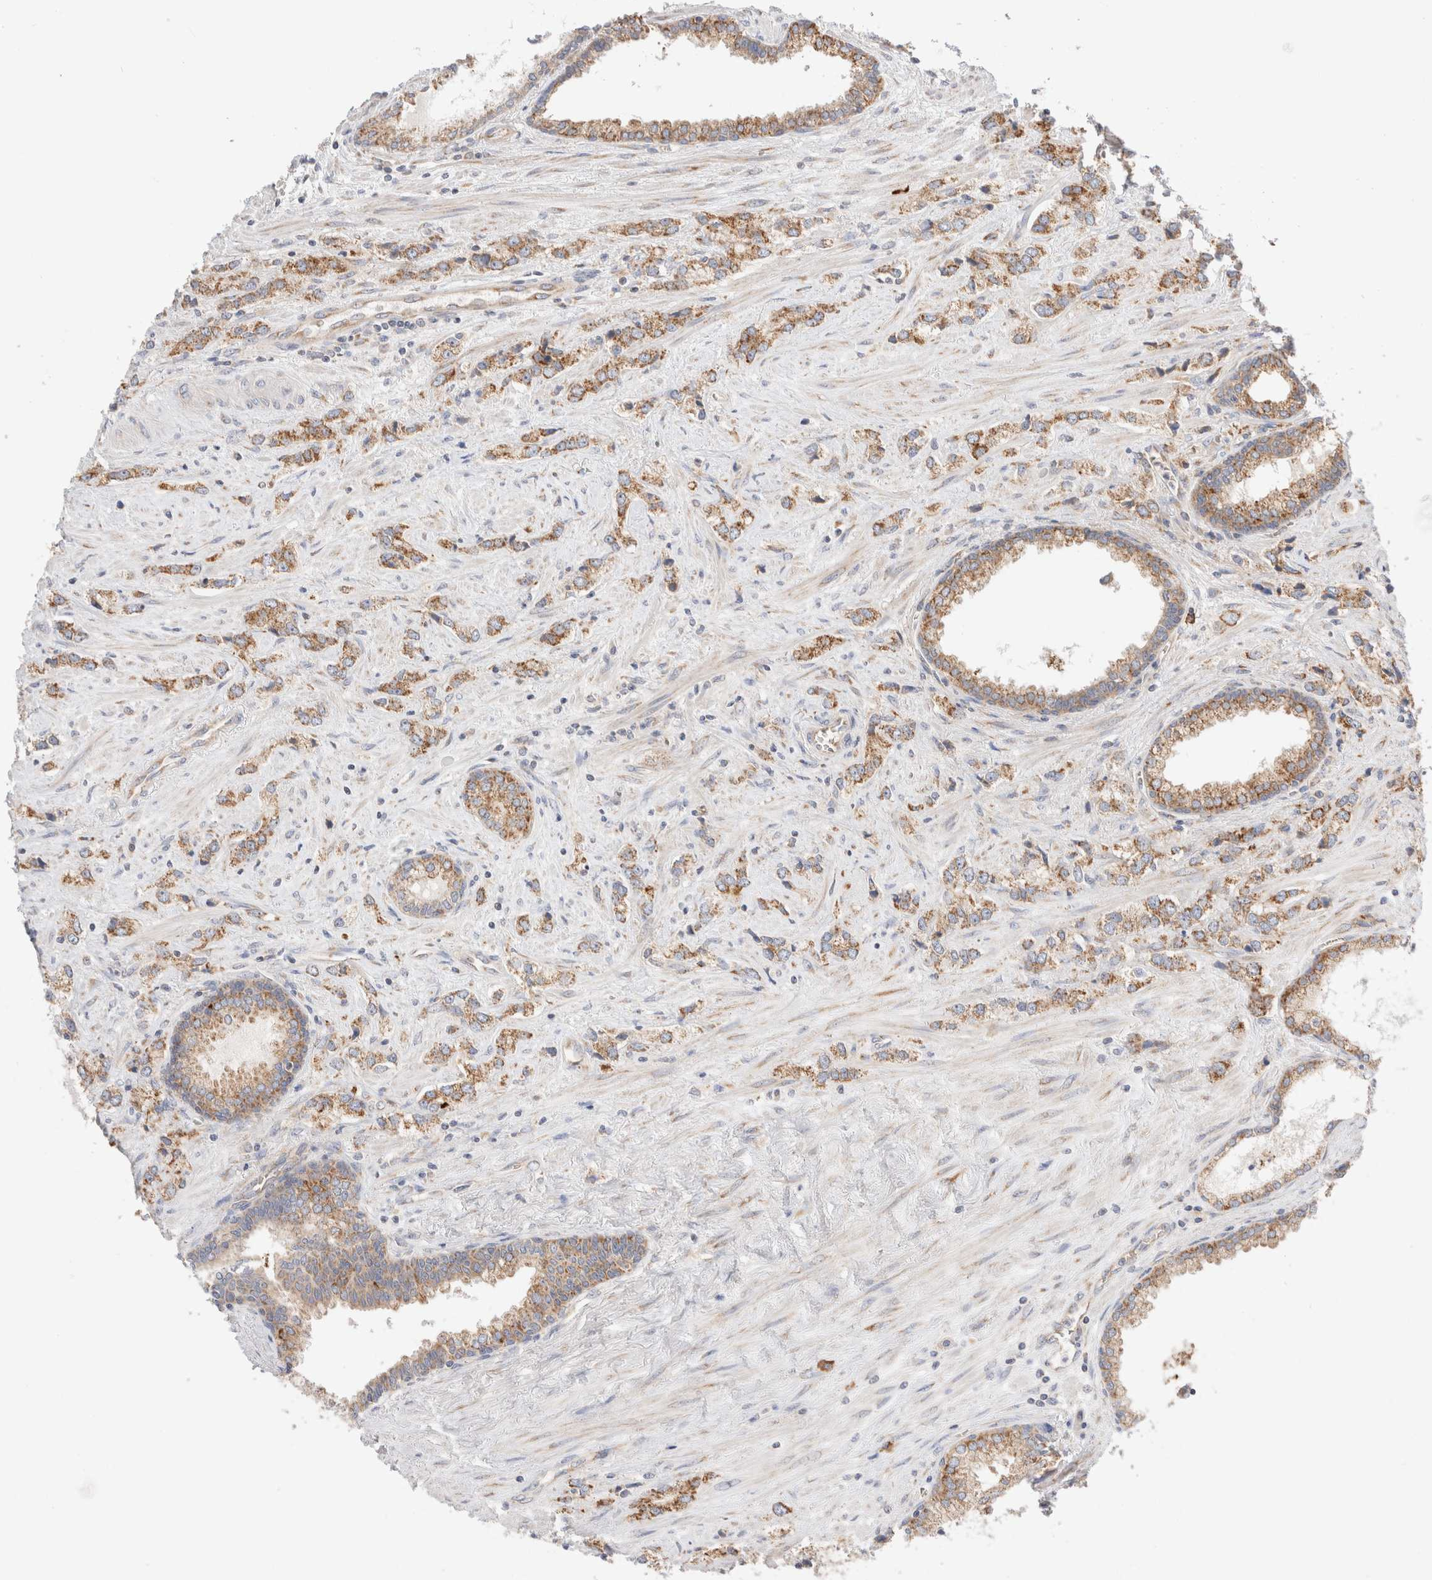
{"staining": {"intensity": "moderate", "quantity": ">75%", "location": "cytoplasmic/membranous"}, "tissue": "prostate cancer", "cell_type": "Tumor cells", "image_type": "cancer", "snomed": [{"axis": "morphology", "description": "Adenocarcinoma, High grade"}, {"axis": "topography", "description": "Prostate"}], "caption": "Protein staining displays moderate cytoplasmic/membranous staining in approximately >75% of tumor cells in prostate cancer (adenocarcinoma (high-grade)). Using DAB (brown) and hematoxylin (blue) stains, captured at high magnification using brightfield microscopy.", "gene": "UTS2B", "patient": {"sex": "male", "age": 66}}